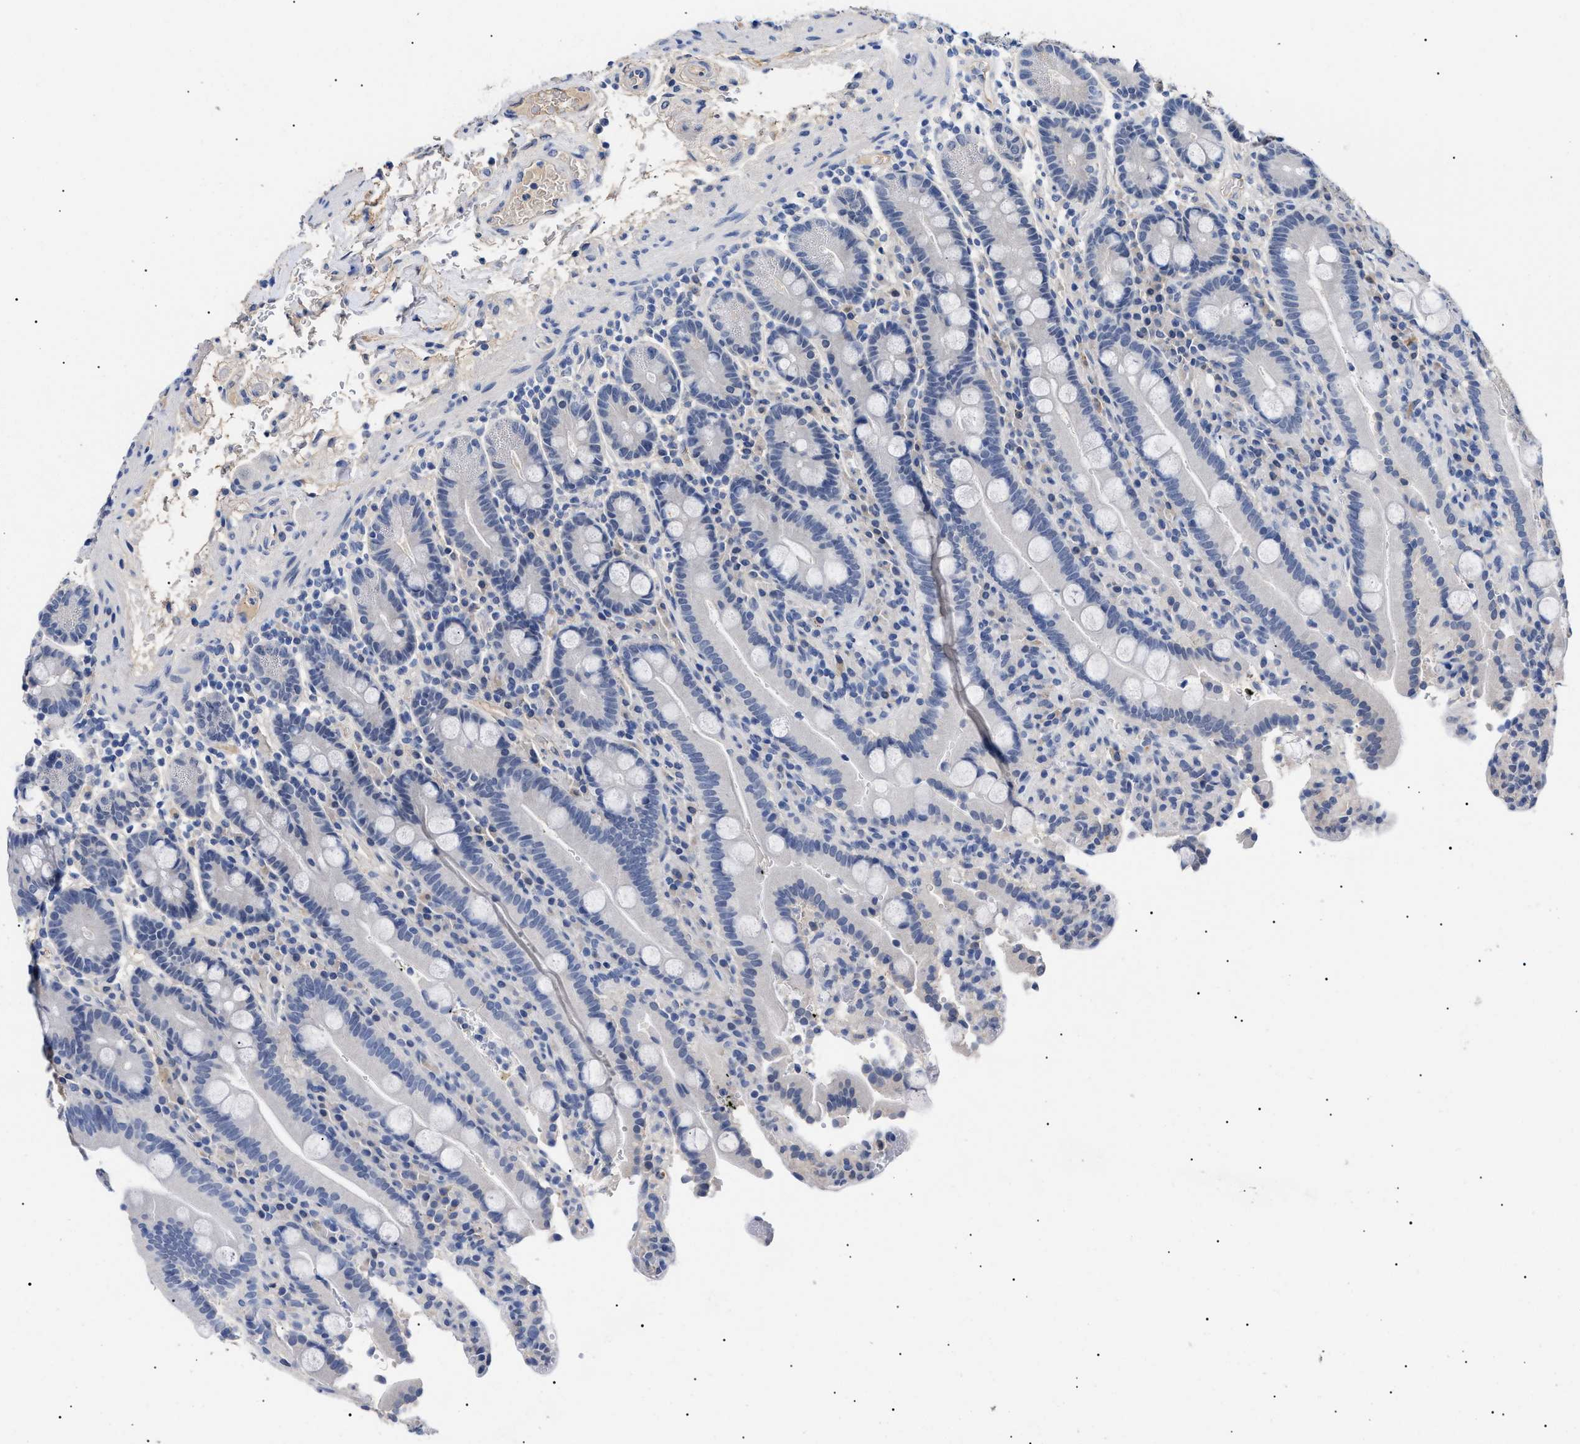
{"staining": {"intensity": "negative", "quantity": "none", "location": "none"}, "tissue": "duodenum", "cell_type": "Glandular cells", "image_type": "normal", "snomed": [{"axis": "morphology", "description": "Normal tissue, NOS"}, {"axis": "topography", "description": "Small intestine, NOS"}], "caption": "This is an IHC photomicrograph of benign human duodenum. There is no expression in glandular cells.", "gene": "PRRT2", "patient": {"sex": "female", "age": 71}}